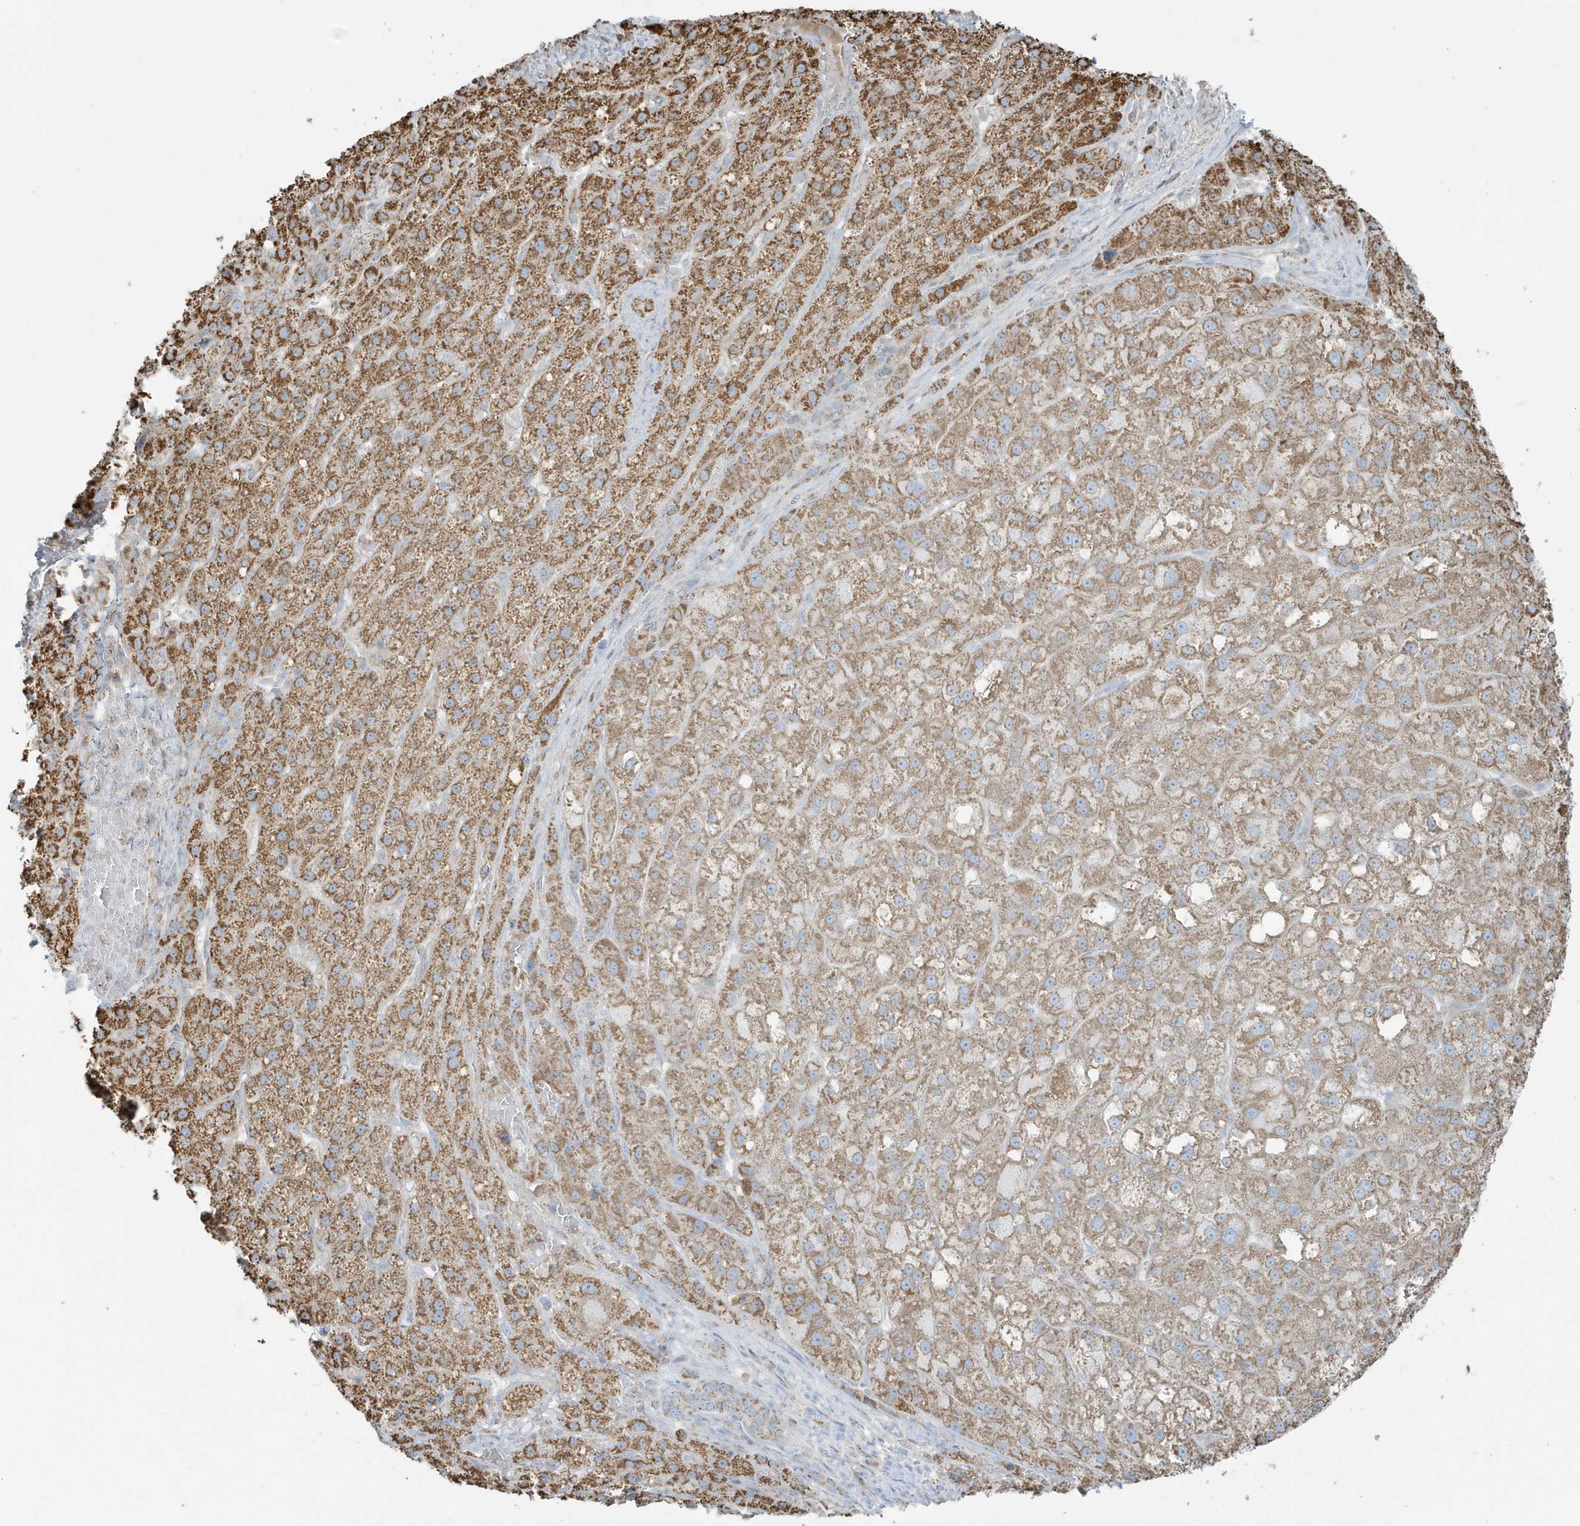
{"staining": {"intensity": "moderate", "quantity": ">75%", "location": "cytoplasmic/membranous"}, "tissue": "liver cancer", "cell_type": "Tumor cells", "image_type": "cancer", "snomed": [{"axis": "morphology", "description": "Carcinoma, Hepatocellular, NOS"}, {"axis": "topography", "description": "Liver"}], "caption": "Brown immunohistochemical staining in human liver cancer (hepatocellular carcinoma) displays moderate cytoplasmic/membranous staining in about >75% of tumor cells.", "gene": "RAB11FIP3", "patient": {"sex": "male", "age": 57}}